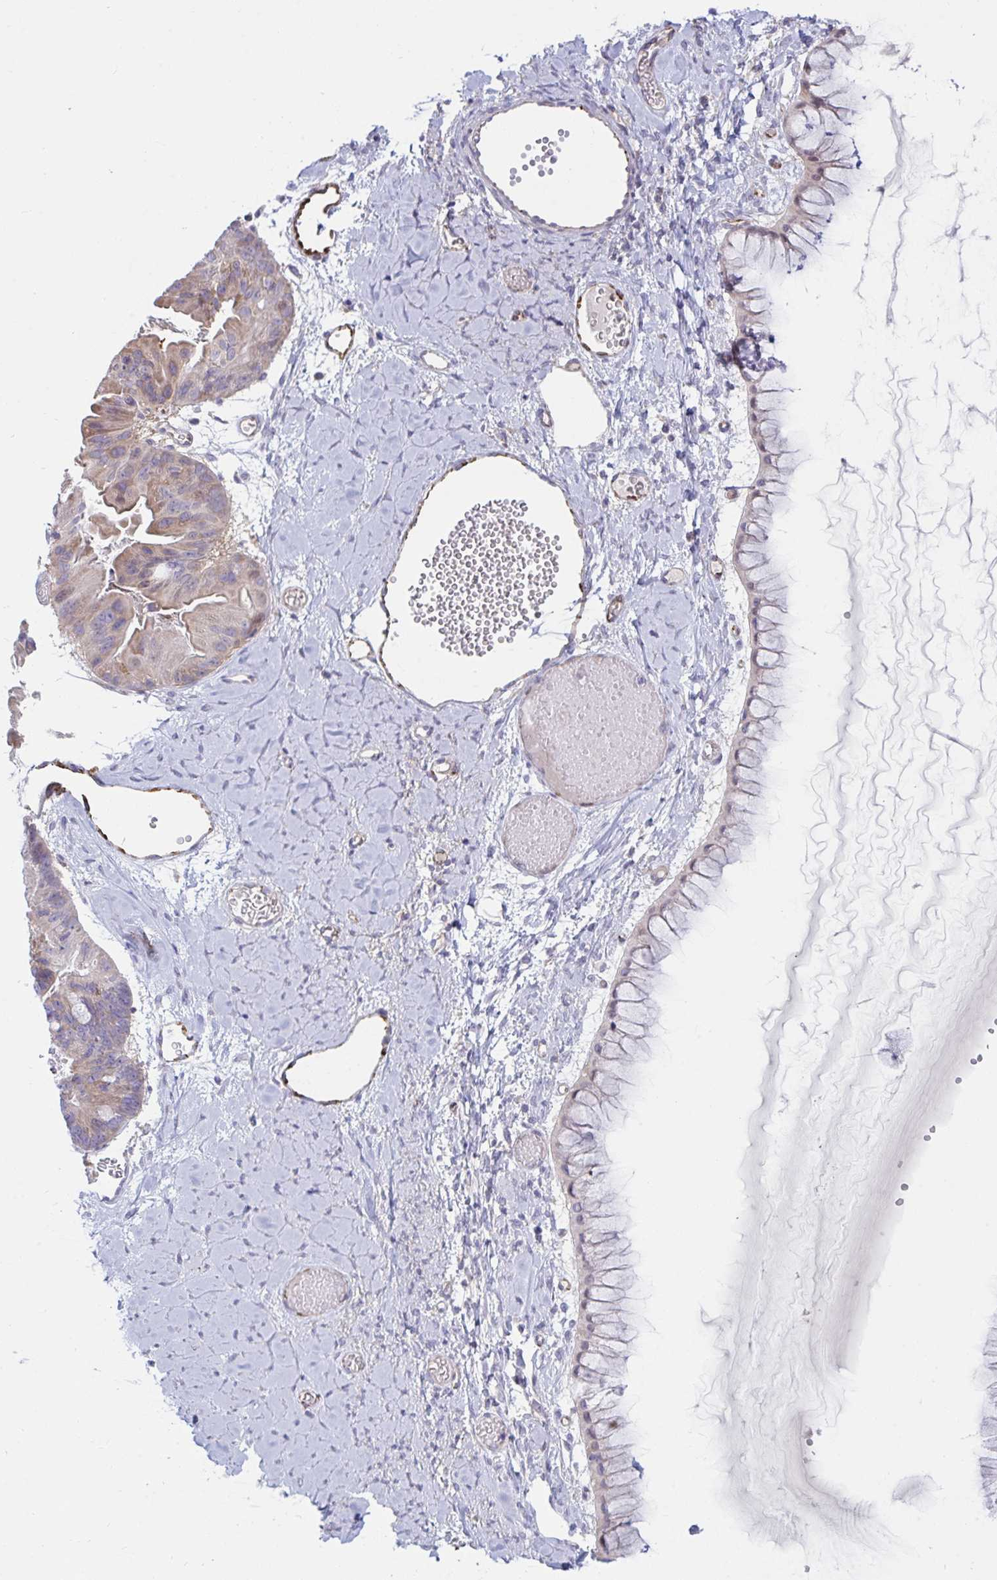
{"staining": {"intensity": "weak", "quantity": "<25%", "location": "cytoplasmic/membranous"}, "tissue": "ovarian cancer", "cell_type": "Tumor cells", "image_type": "cancer", "snomed": [{"axis": "morphology", "description": "Cystadenocarcinoma, mucinous, NOS"}, {"axis": "topography", "description": "Ovary"}], "caption": "Tumor cells show no significant expression in ovarian mucinous cystadenocarcinoma. (DAB (3,3'-diaminobenzidine) immunohistochemistry (IHC) with hematoxylin counter stain).", "gene": "IL37", "patient": {"sex": "female", "age": 61}}